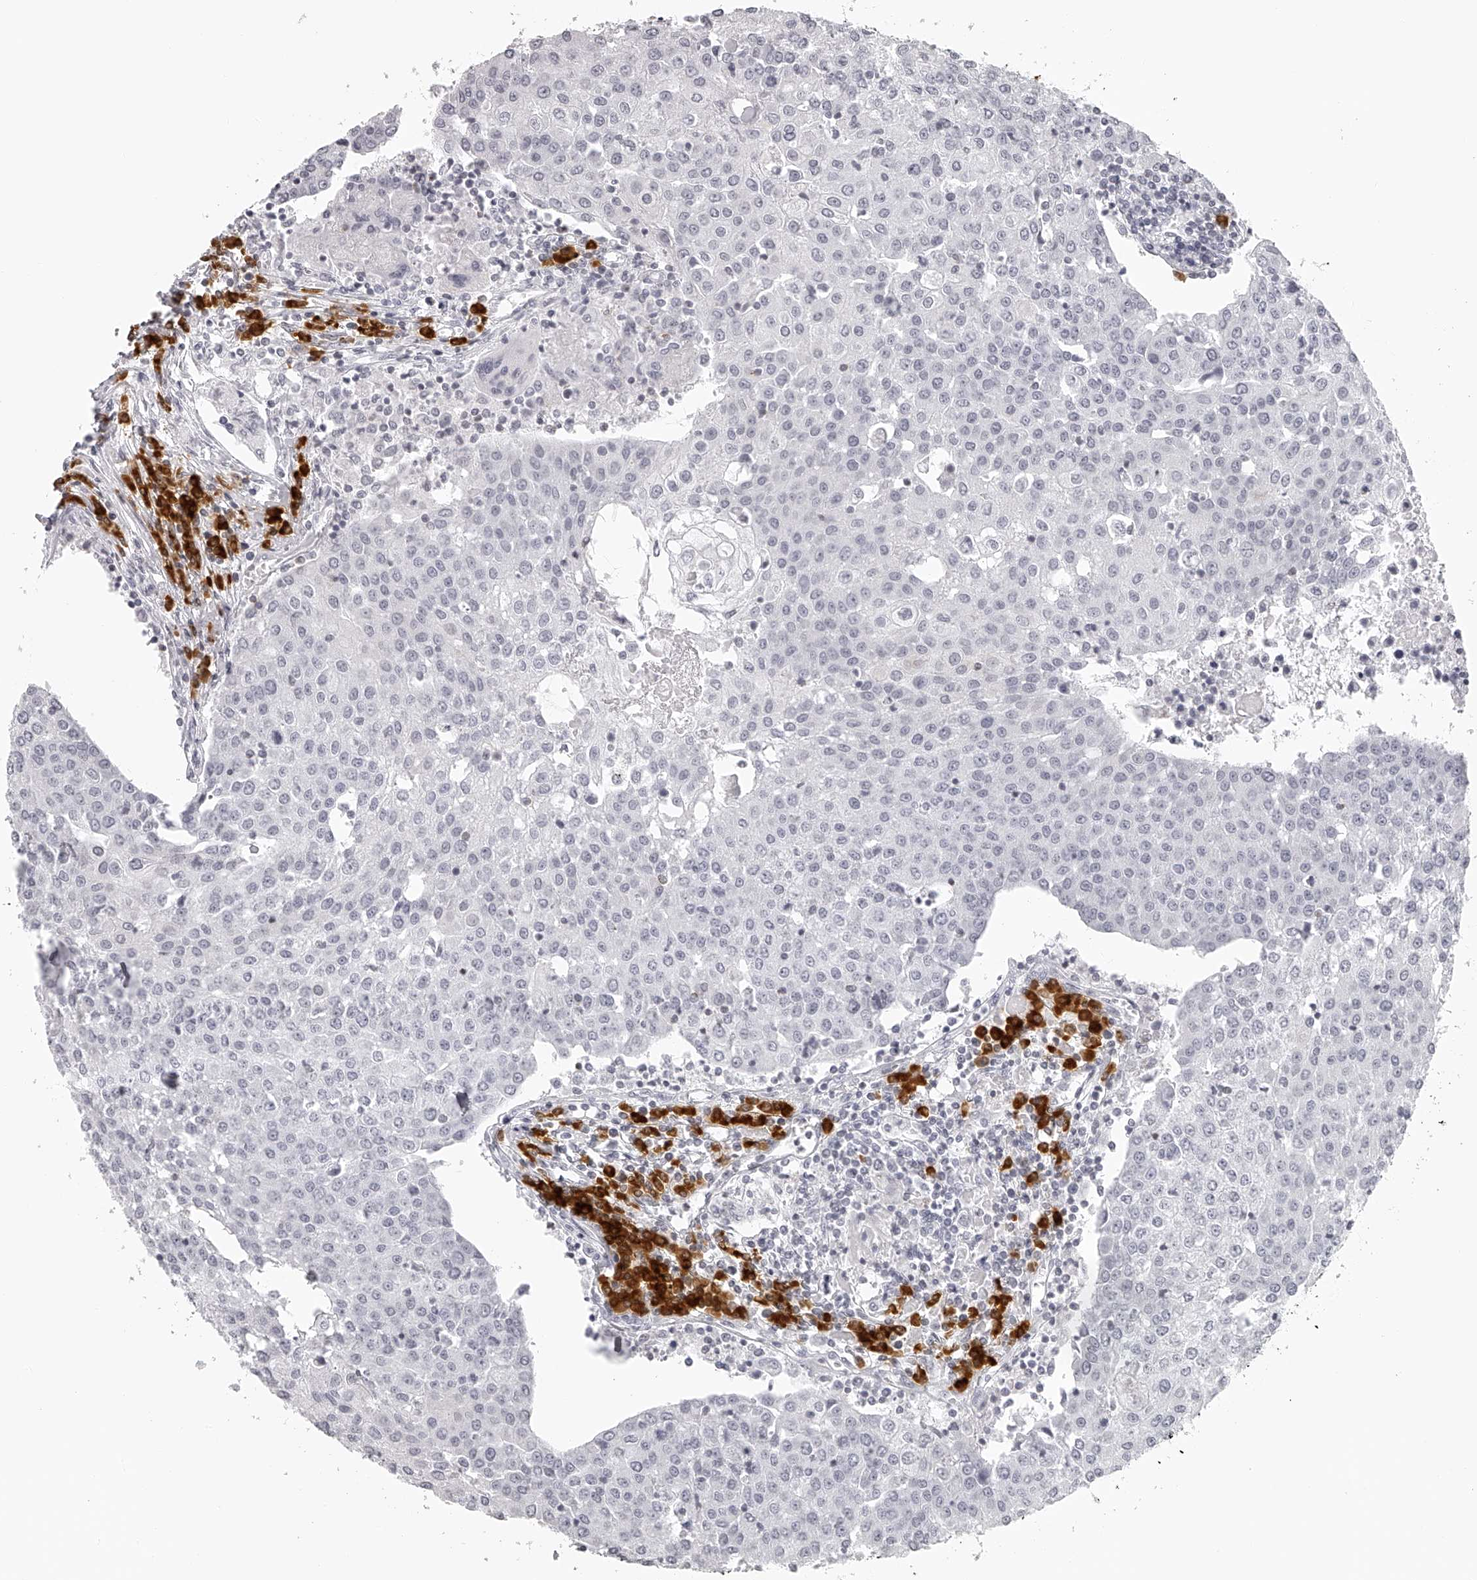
{"staining": {"intensity": "negative", "quantity": "none", "location": "none"}, "tissue": "urothelial cancer", "cell_type": "Tumor cells", "image_type": "cancer", "snomed": [{"axis": "morphology", "description": "Urothelial carcinoma, High grade"}, {"axis": "topography", "description": "Urinary bladder"}], "caption": "Urothelial cancer was stained to show a protein in brown. There is no significant staining in tumor cells. Brightfield microscopy of immunohistochemistry (IHC) stained with DAB (3,3'-diaminobenzidine) (brown) and hematoxylin (blue), captured at high magnification.", "gene": "SEC11C", "patient": {"sex": "female", "age": 85}}